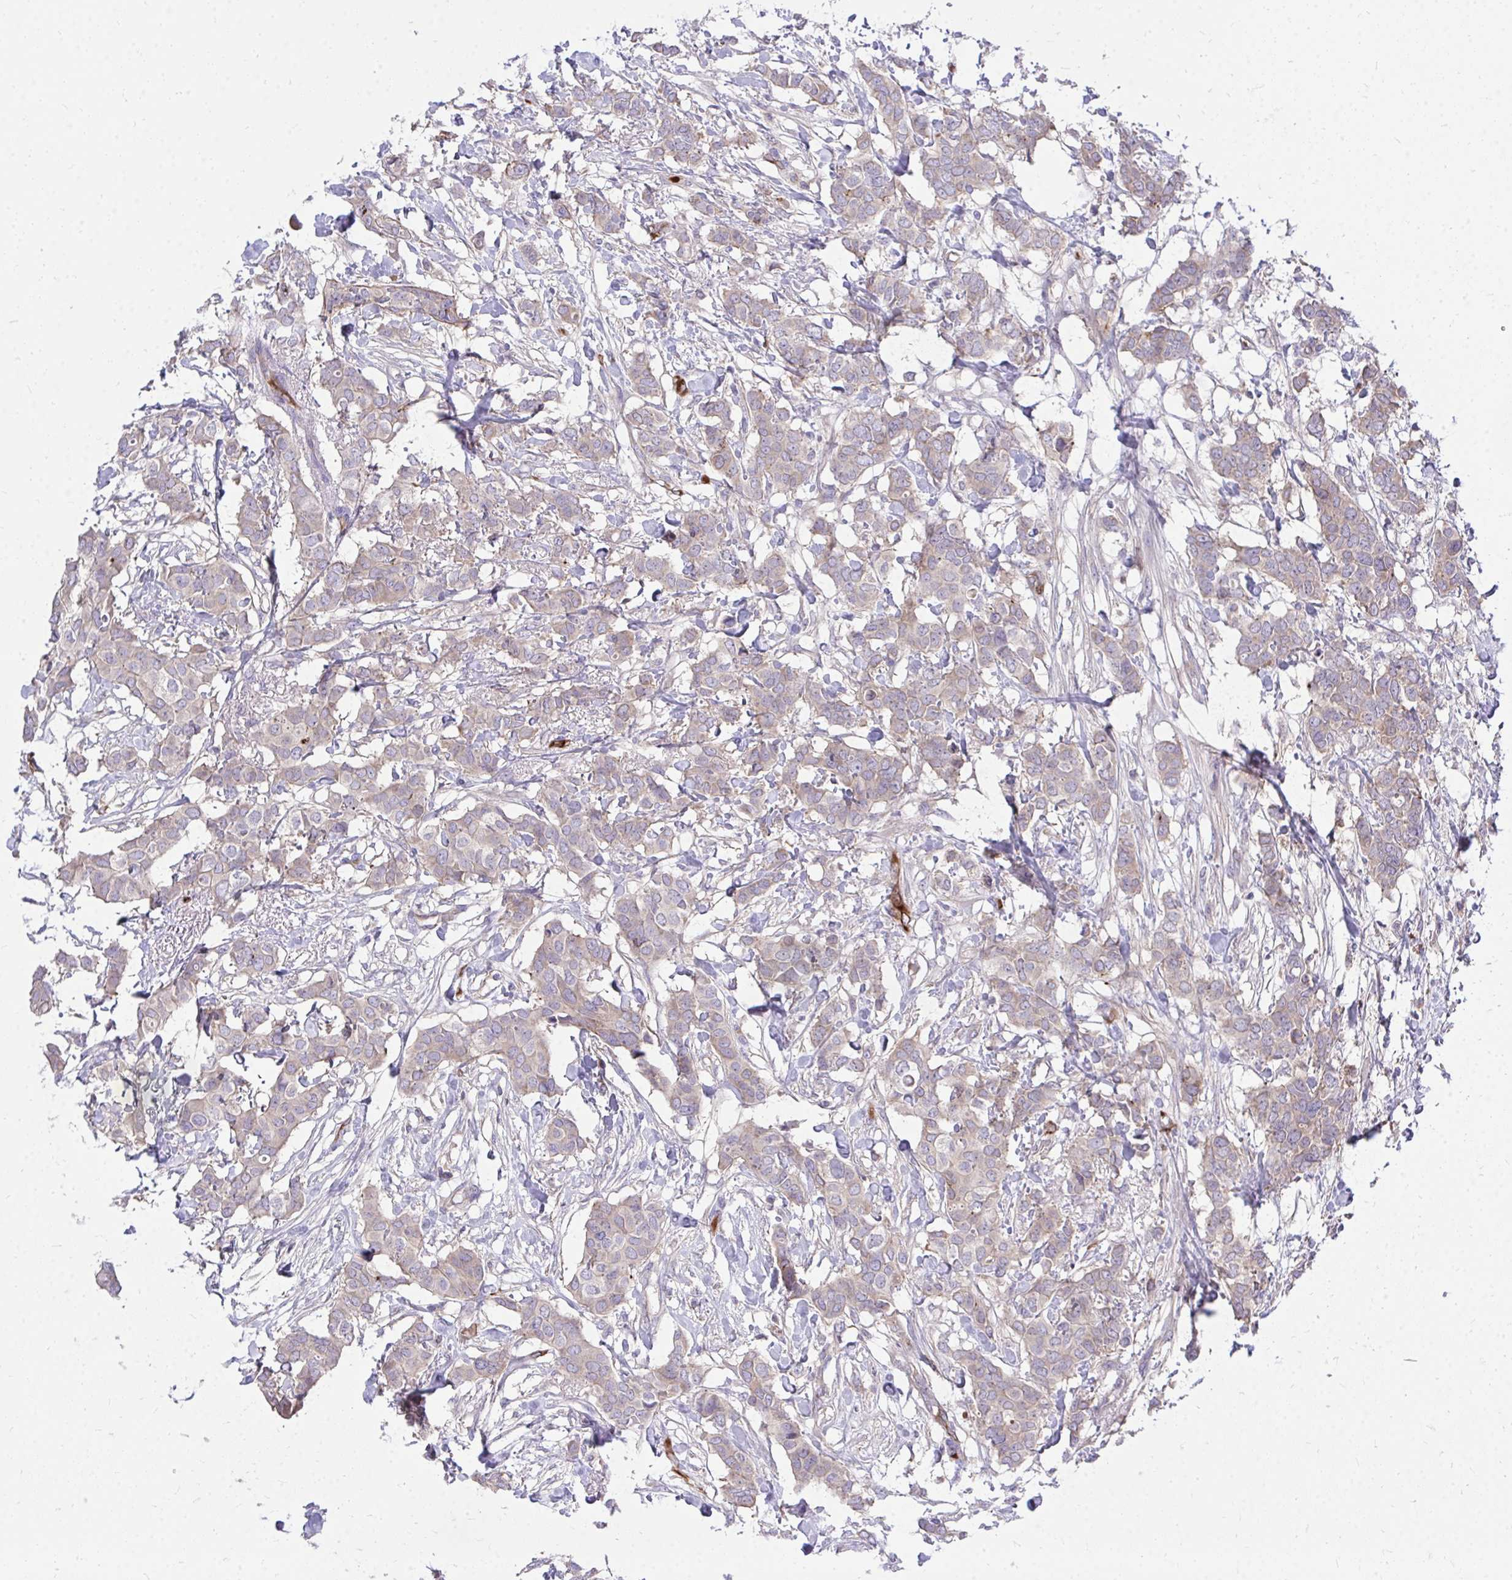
{"staining": {"intensity": "weak", "quantity": "25%-75%", "location": "cytoplasmic/membranous"}, "tissue": "breast cancer", "cell_type": "Tumor cells", "image_type": "cancer", "snomed": [{"axis": "morphology", "description": "Duct carcinoma"}, {"axis": "topography", "description": "Breast"}], "caption": "IHC (DAB (3,3'-diaminobenzidine)) staining of breast cancer displays weak cytoplasmic/membranous protein staining in approximately 25%-75% of tumor cells. The protein is stained brown, and the nuclei are stained in blue (DAB IHC with brightfield microscopy, high magnification).", "gene": "TP53I11", "patient": {"sex": "female", "age": 62}}